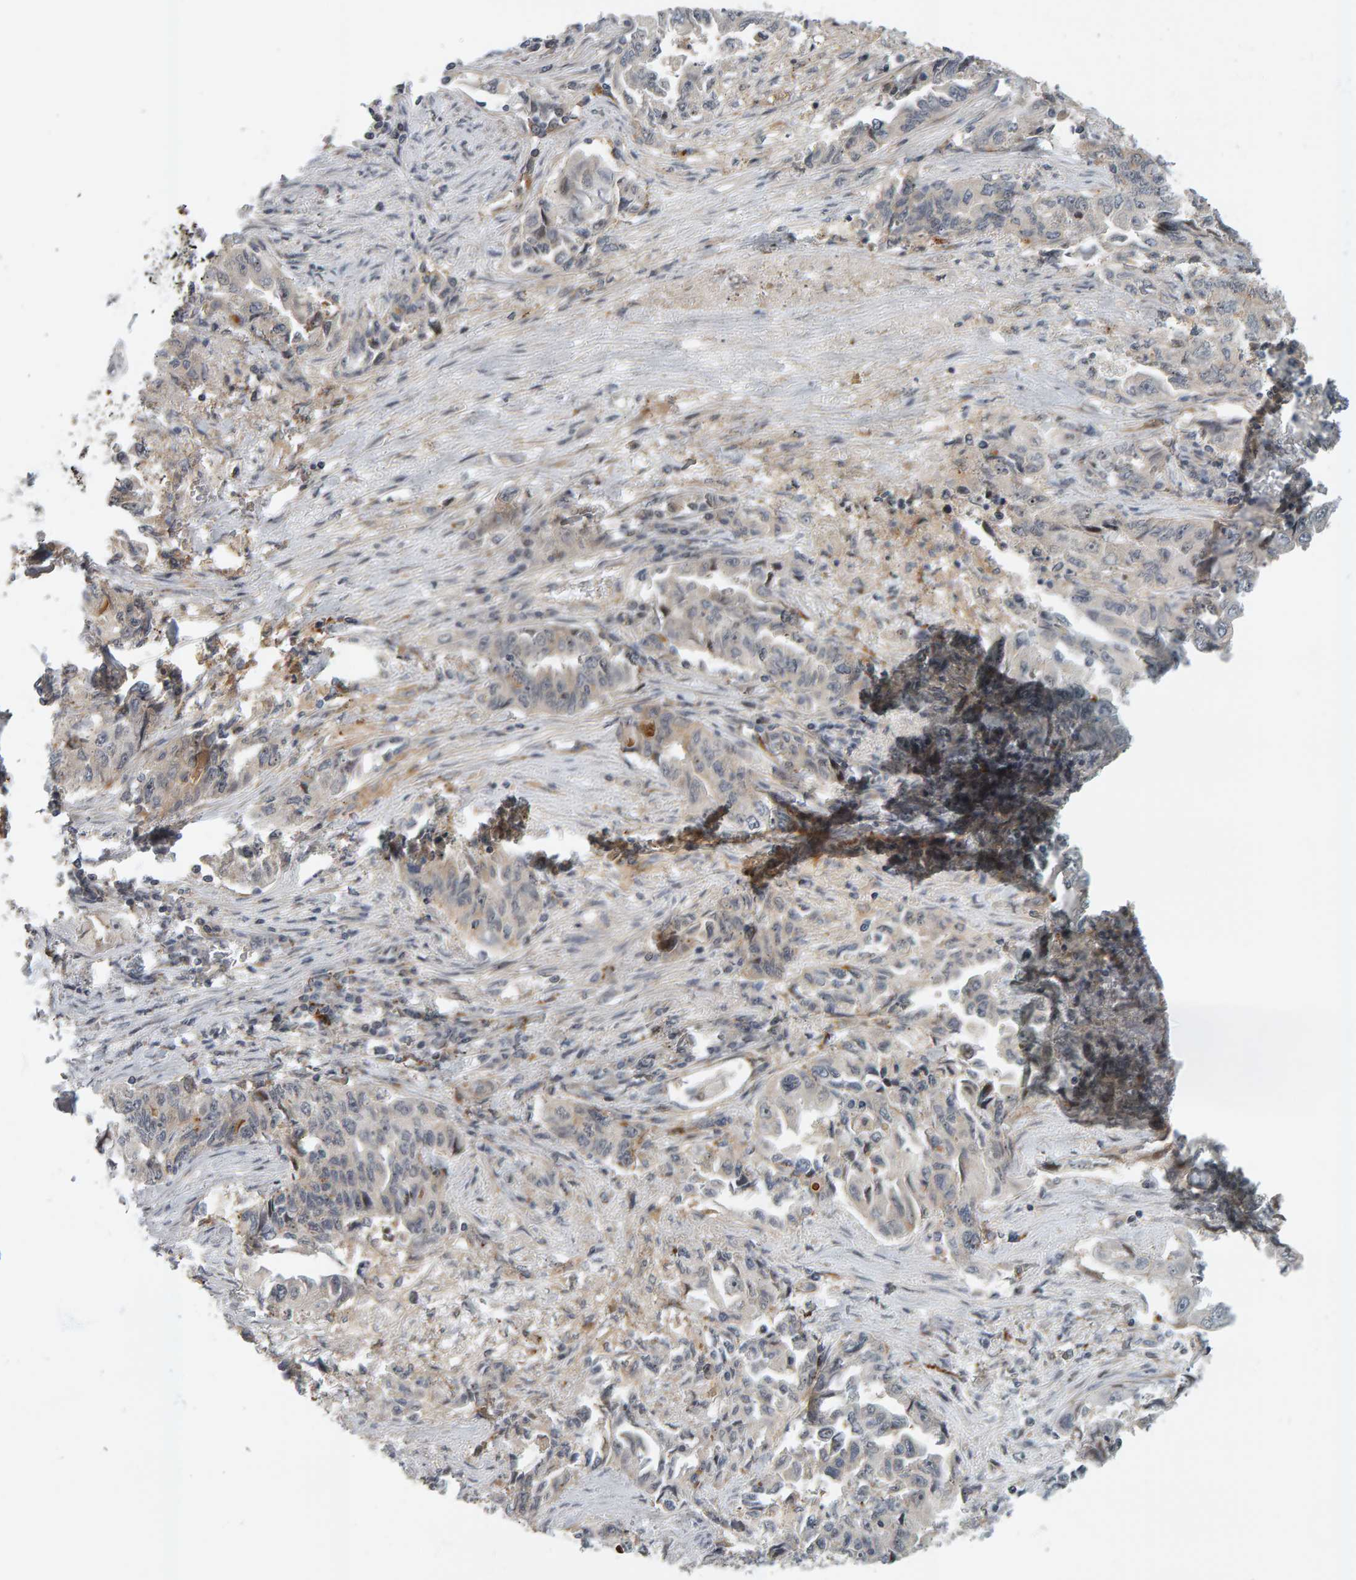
{"staining": {"intensity": "weak", "quantity": "<25%", "location": "cytoplasmic/membranous"}, "tissue": "lung cancer", "cell_type": "Tumor cells", "image_type": "cancer", "snomed": [{"axis": "morphology", "description": "Adenocarcinoma, NOS"}, {"axis": "topography", "description": "Lung"}], "caption": "Immunohistochemical staining of human lung adenocarcinoma exhibits no significant positivity in tumor cells.", "gene": "ZNF160", "patient": {"sex": "female", "age": 51}}